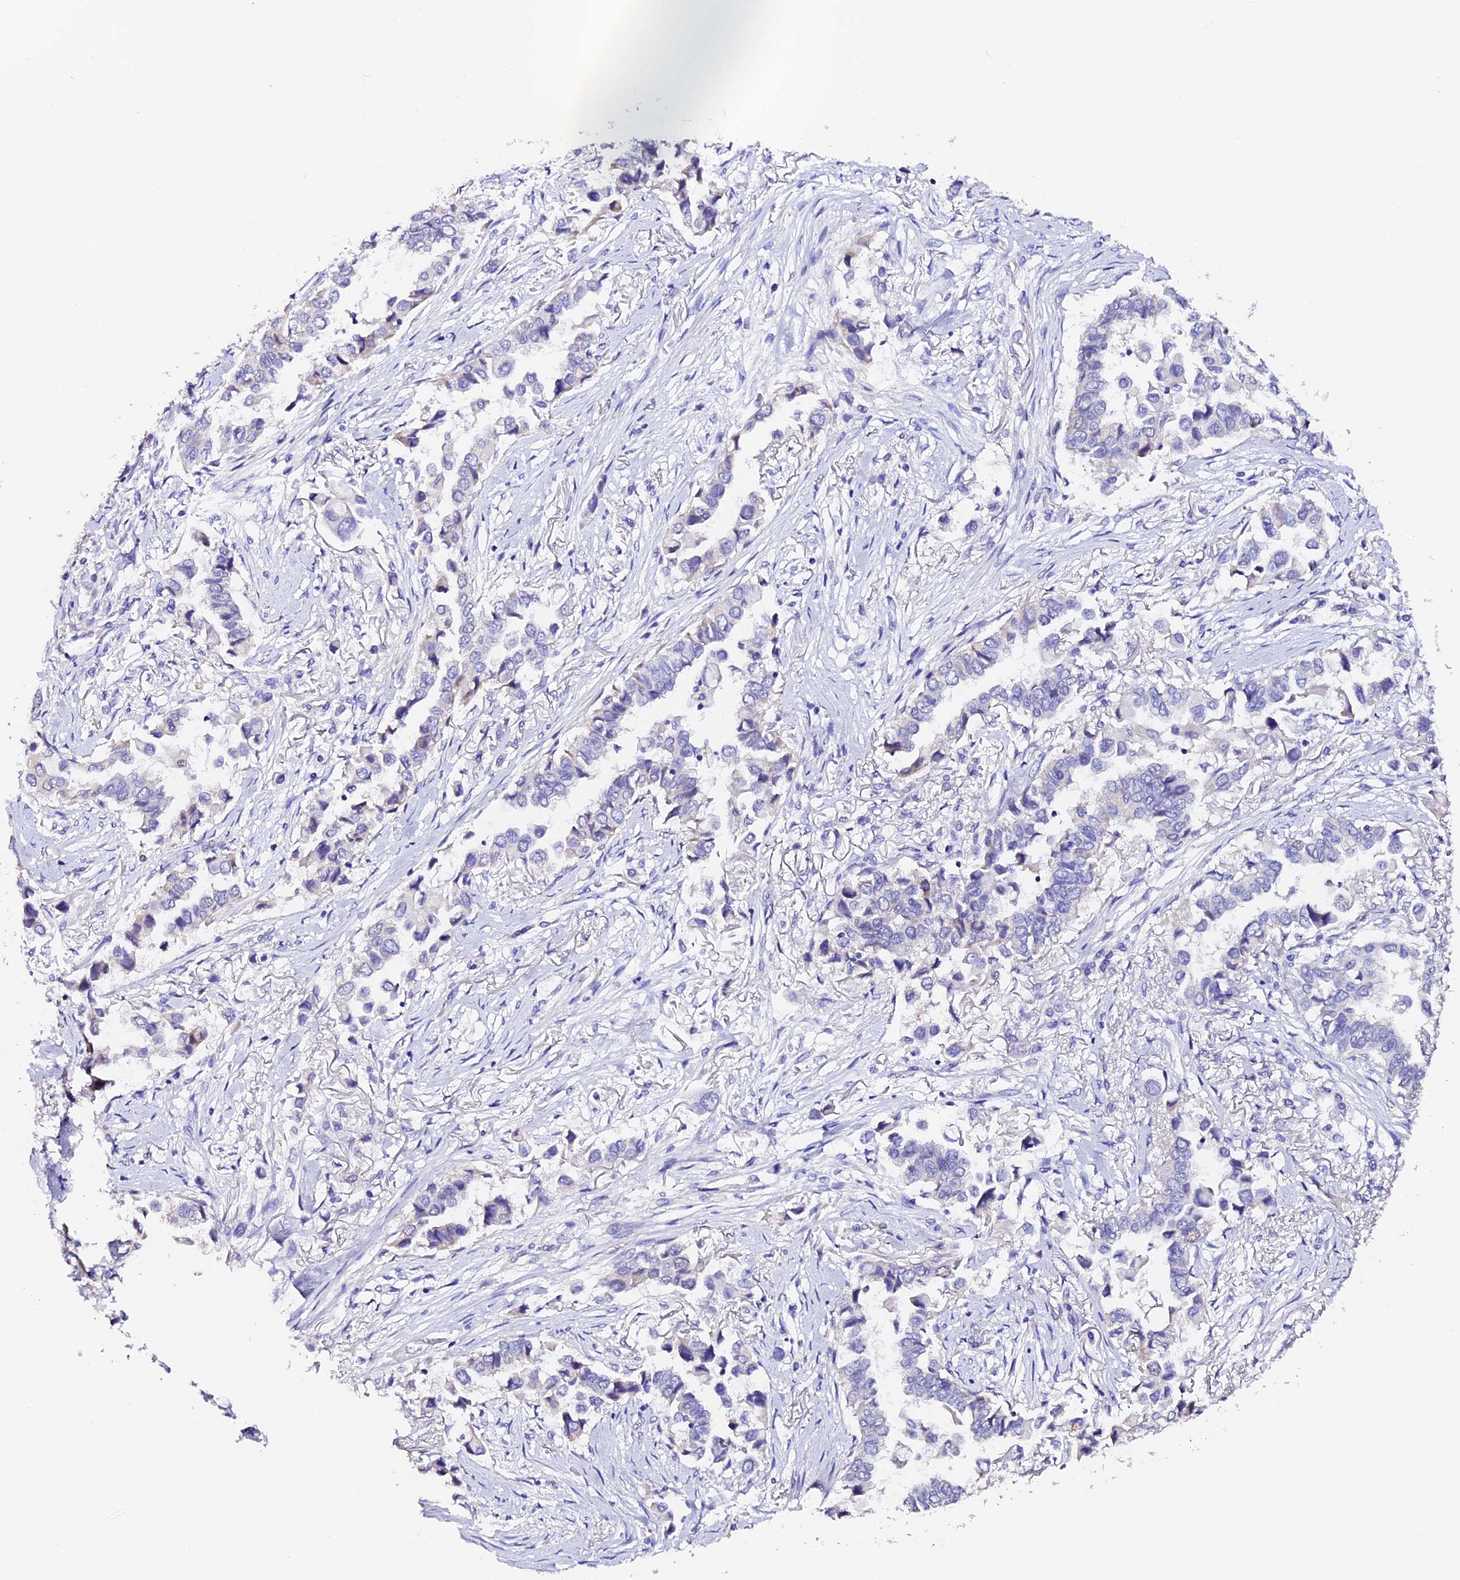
{"staining": {"intensity": "negative", "quantity": "none", "location": "none"}, "tissue": "lung cancer", "cell_type": "Tumor cells", "image_type": "cancer", "snomed": [{"axis": "morphology", "description": "Adenocarcinoma, NOS"}, {"axis": "topography", "description": "Lung"}], "caption": "Immunohistochemistry (IHC) photomicrograph of human adenocarcinoma (lung) stained for a protein (brown), which reveals no positivity in tumor cells.", "gene": "FBXW9", "patient": {"sex": "female", "age": 76}}